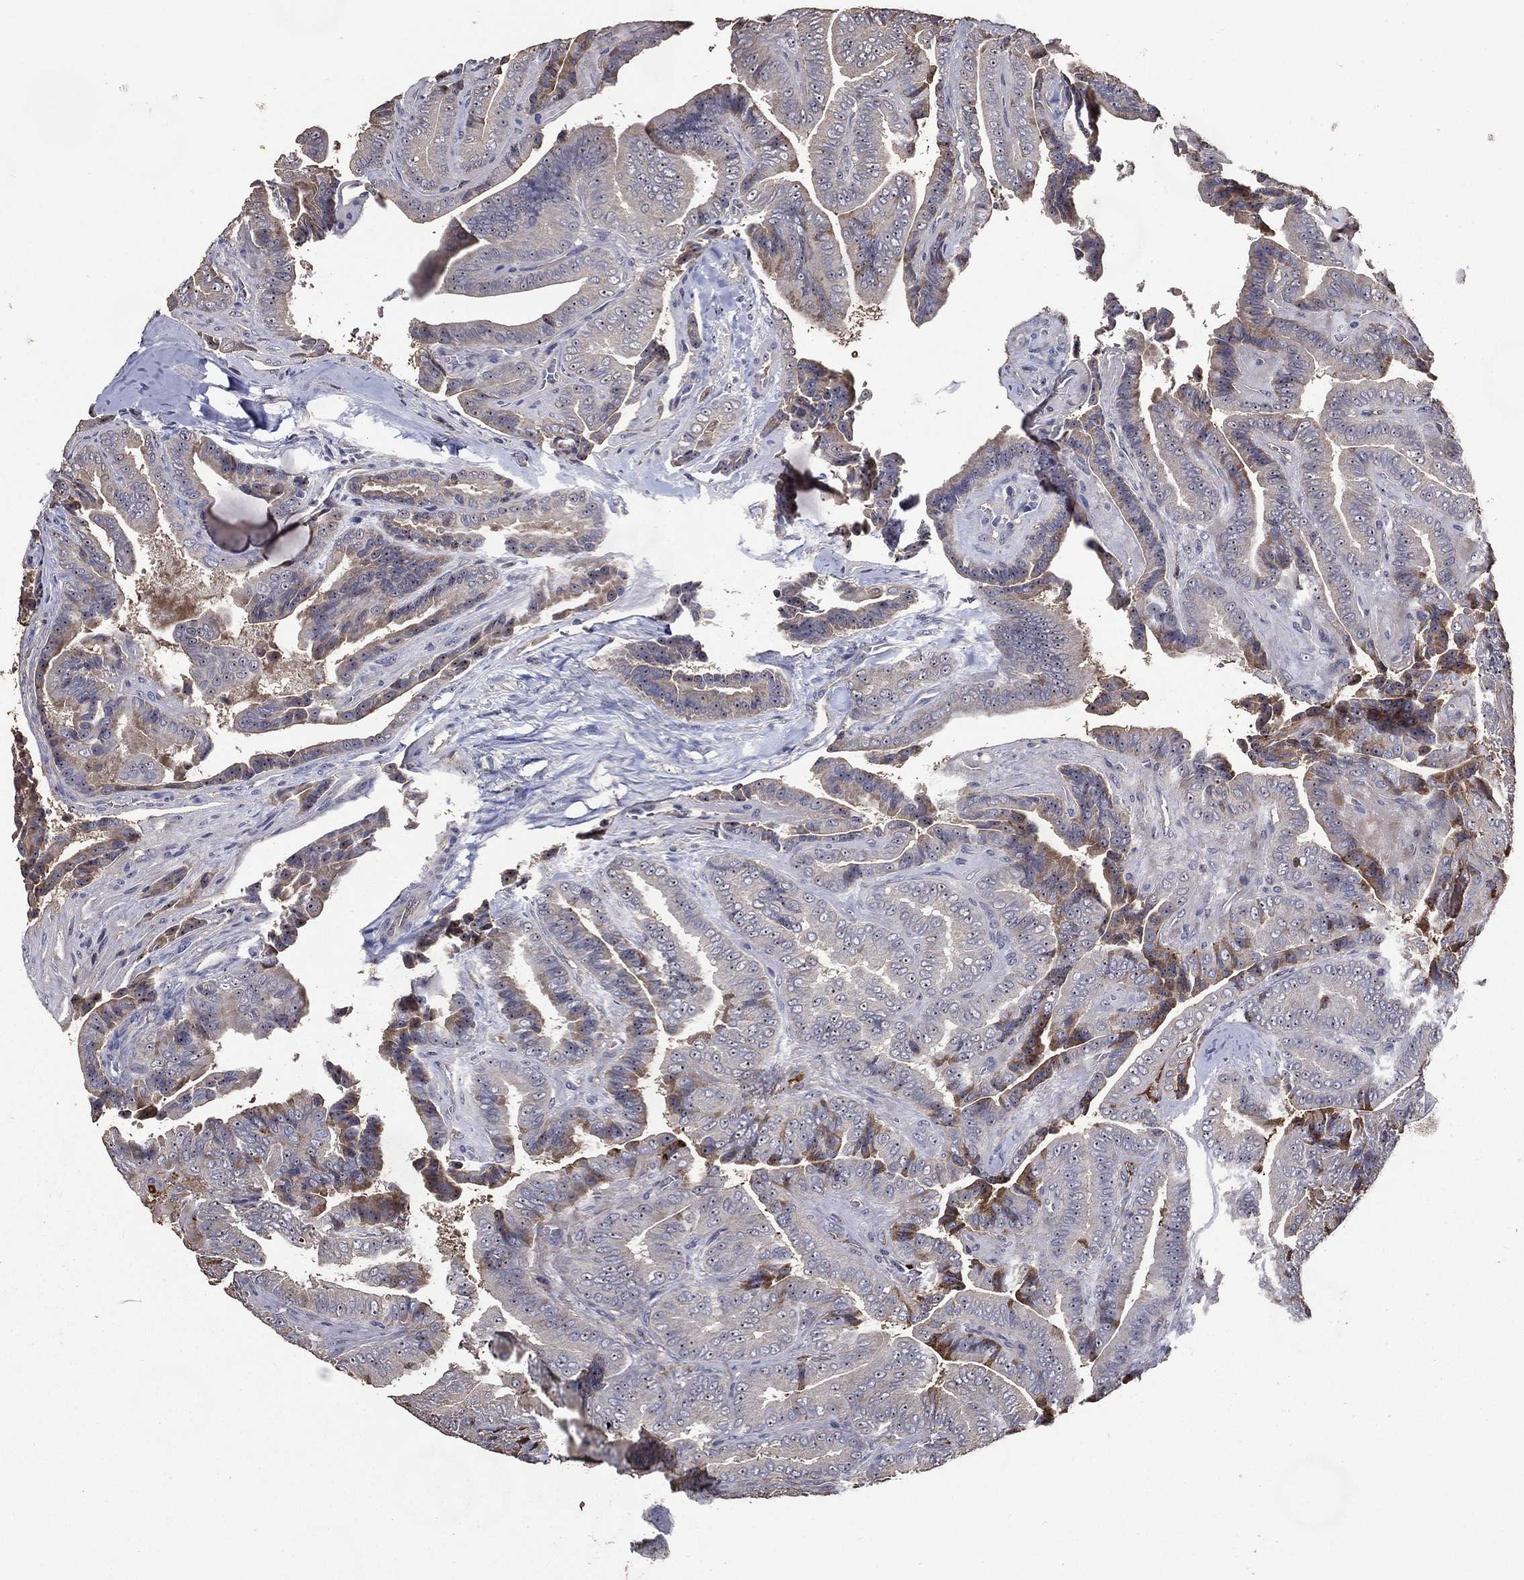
{"staining": {"intensity": "negative", "quantity": "none", "location": "none"}, "tissue": "thyroid cancer", "cell_type": "Tumor cells", "image_type": "cancer", "snomed": [{"axis": "morphology", "description": "Papillary adenocarcinoma, NOS"}, {"axis": "topography", "description": "Thyroid gland"}], "caption": "A high-resolution histopathology image shows immunohistochemistry staining of thyroid cancer (papillary adenocarcinoma), which displays no significant staining in tumor cells. Nuclei are stained in blue.", "gene": "EFNA1", "patient": {"sex": "male", "age": 61}}